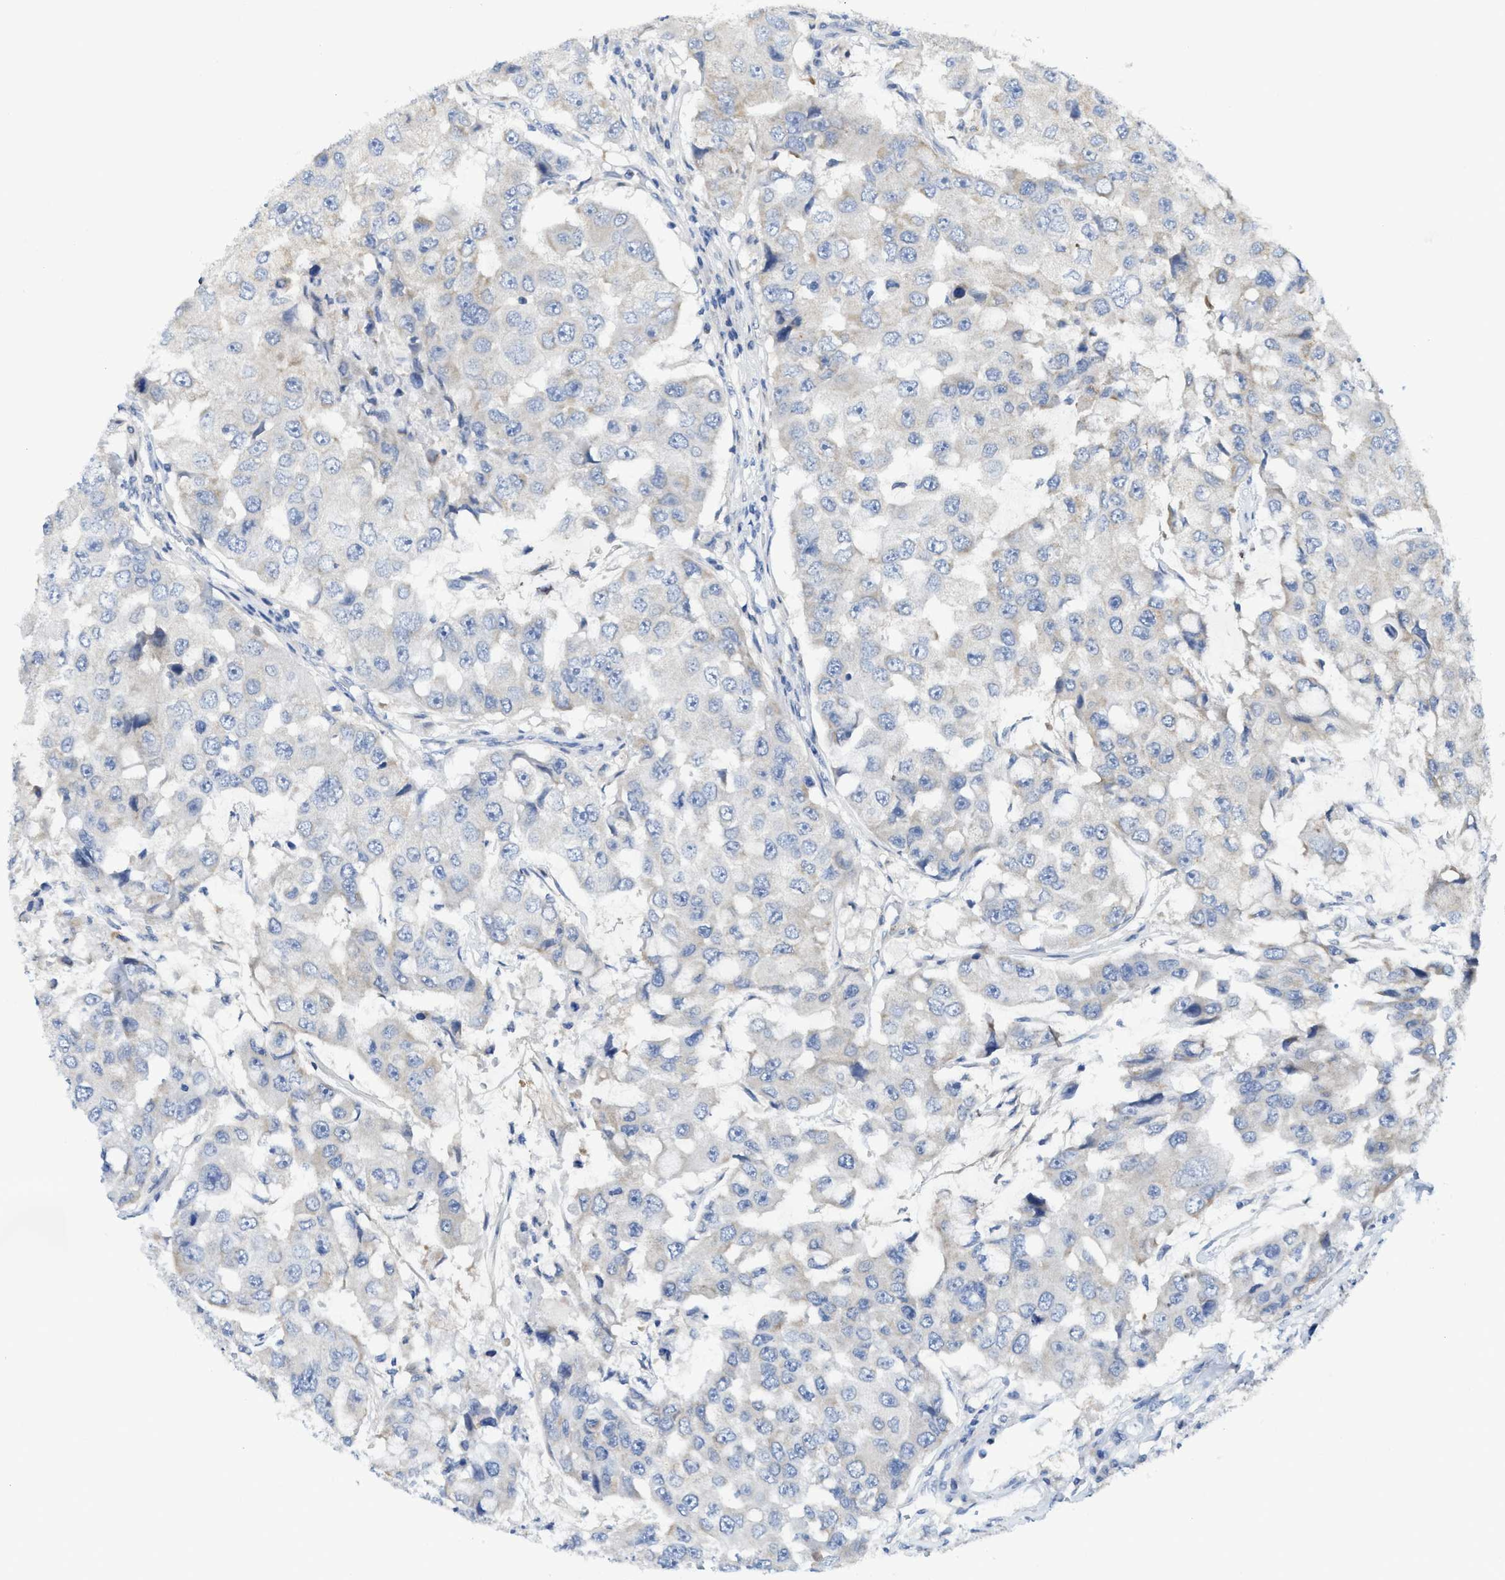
{"staining": {"intensity": "weak", "quantity": "25%-75%", "location": "cytoplasmic/membranous"}, "tissue": "breast cancer", "cell_type": "Tumor cells", "image_type": "cancer", "snomed": [{"axis": "morphology", "description": "Duct carcinoma"}, {"axis": "topography", "description": "Breast"}], "caption": "Immunohistochemistry (IHC) of breast infiltrating ductal carcinoma exhibits low levels of weak cytoplasmic/membranous staining in about 25%-75% of tumor cells.", "gene": "GATD3", "patient": {"sex": "female", "age": 27}}